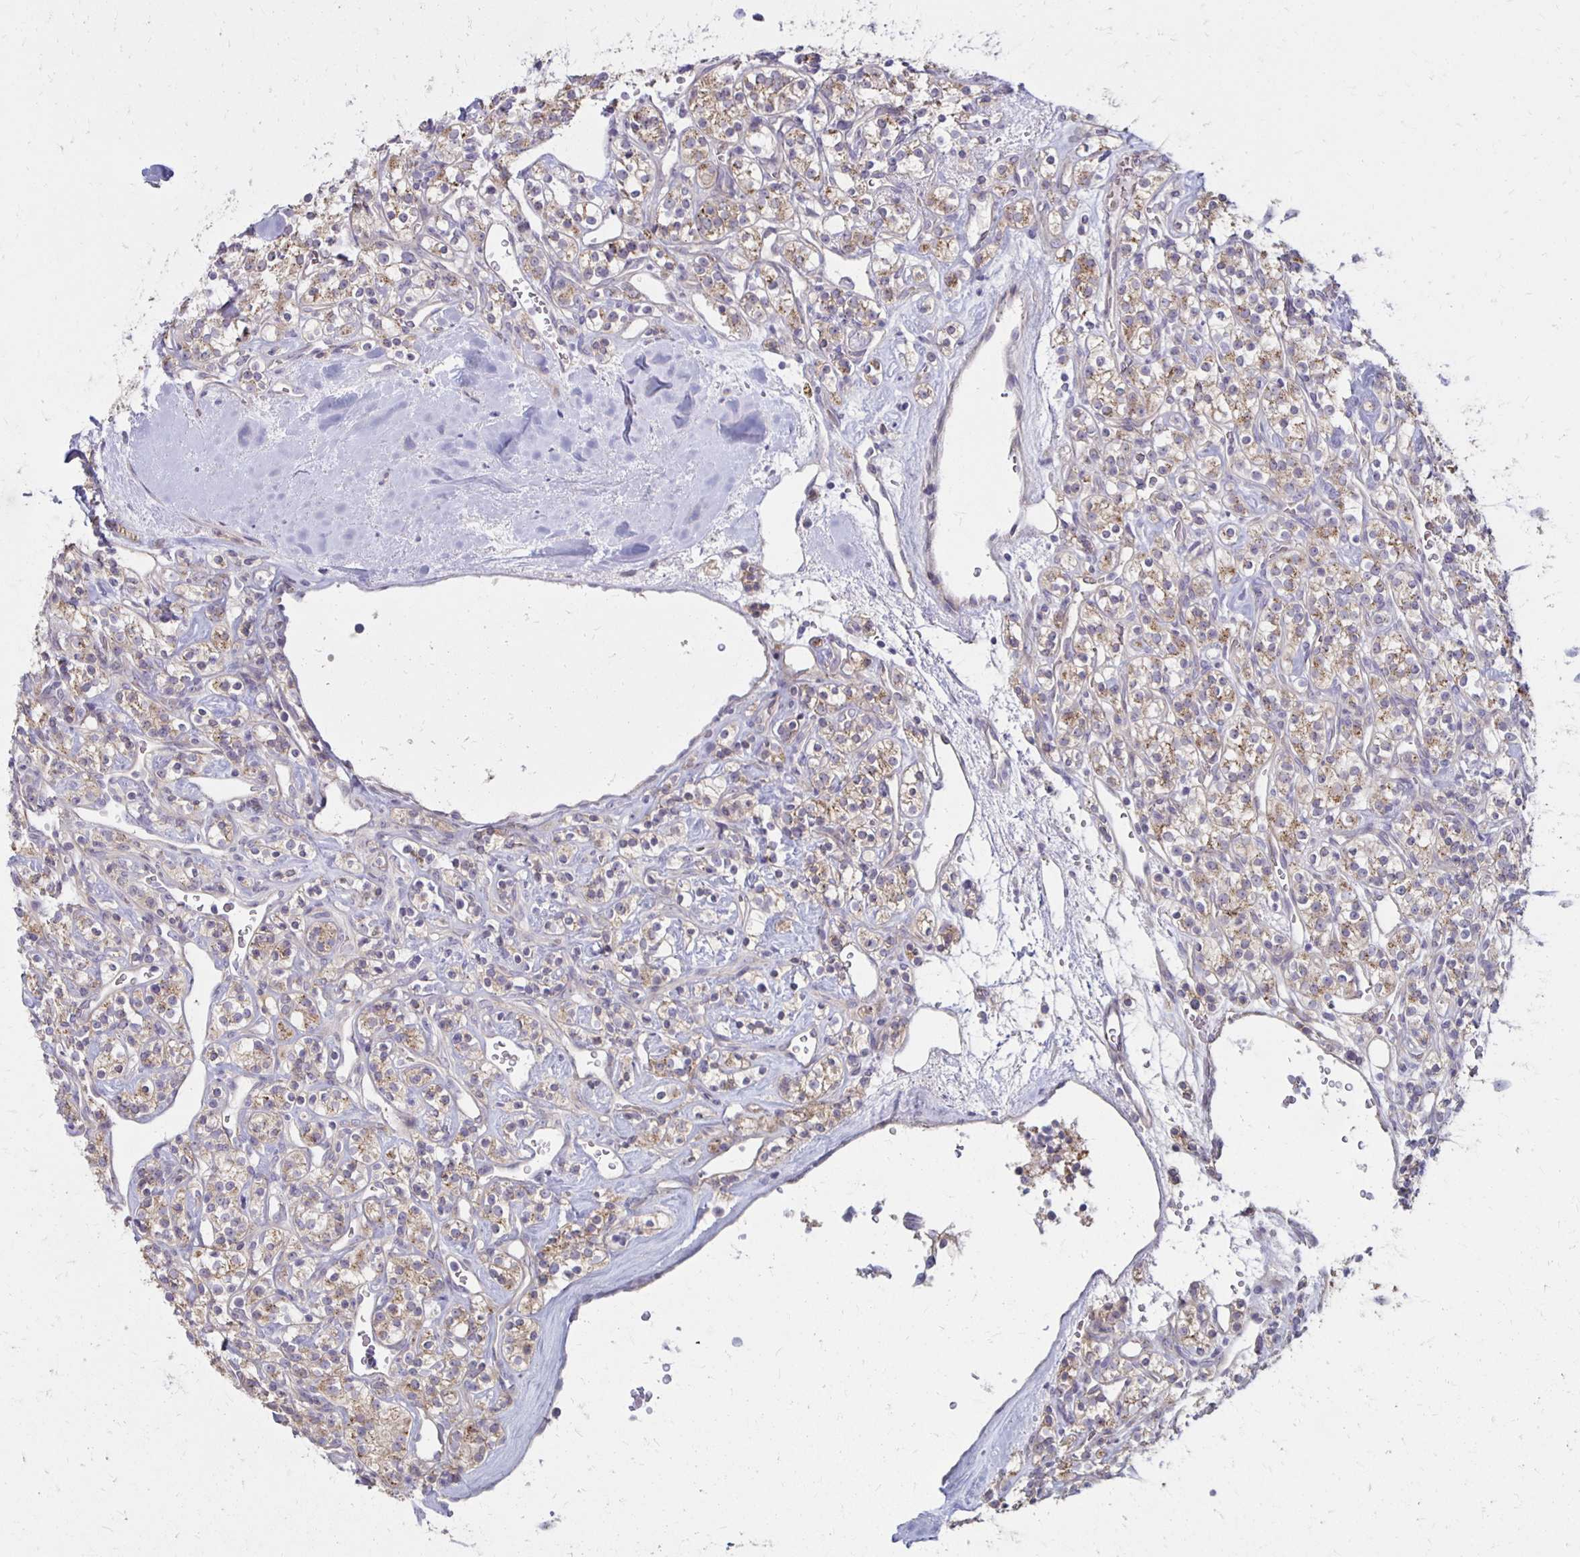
{"staining": {"intensity": "weak", "quantity": ">75%", "location": "cytoplasmic/membranous"}, "tissue": "renal cancer", "cell_type": "Tumor cells", "image_type": "cancer", "snomed": [{"axis": "morphology", "description": "Adenocarcinoma, NOS"}, {"axis": "topography", "description": "Kidney"}], "caption": "The image shows staining of adenocarcinoma (renal), revealing weak cytoplasmic/membranous protein positivity (brown color) within tumor cells.", "gene": "KATNBL1", "patient": {"sex": "male", "age": 77}}